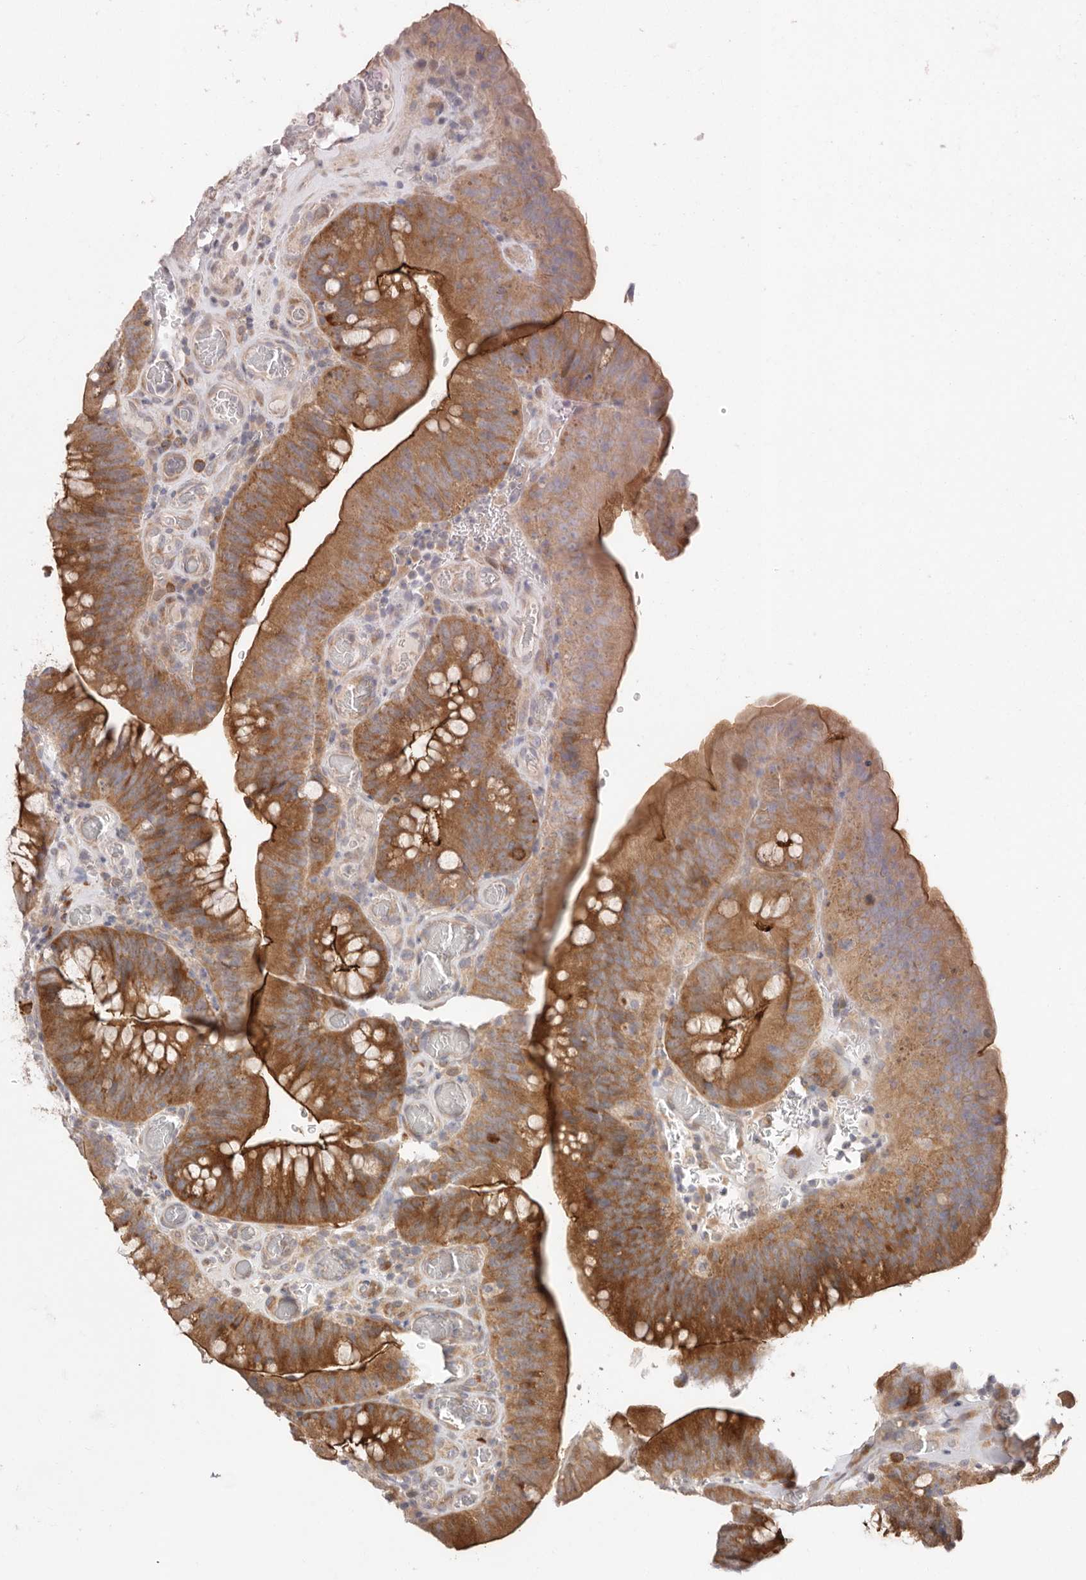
{"staining": {"intensity": "strong", "quantity": ">75%", "location": "cytoplasmic/membranous"}, "tissue": "colorectal cancer", "cell_type": "Tumor cells", "image_type": "cancer", "snomed": [{"axis": "morphology", "description": "Normal tissue, NOS"}, {"axis": "topography", "description": "Colon"}], "caption": "Immunohistochemical staining of human colorectal cancer demonstrates high levels of strong cytoplasmic/membranous protein expression in about >75% of tumor cells. Nuclei are stained in blue.", "gene": "USH1C", "patient": {"sex": "female", "age": 82}}